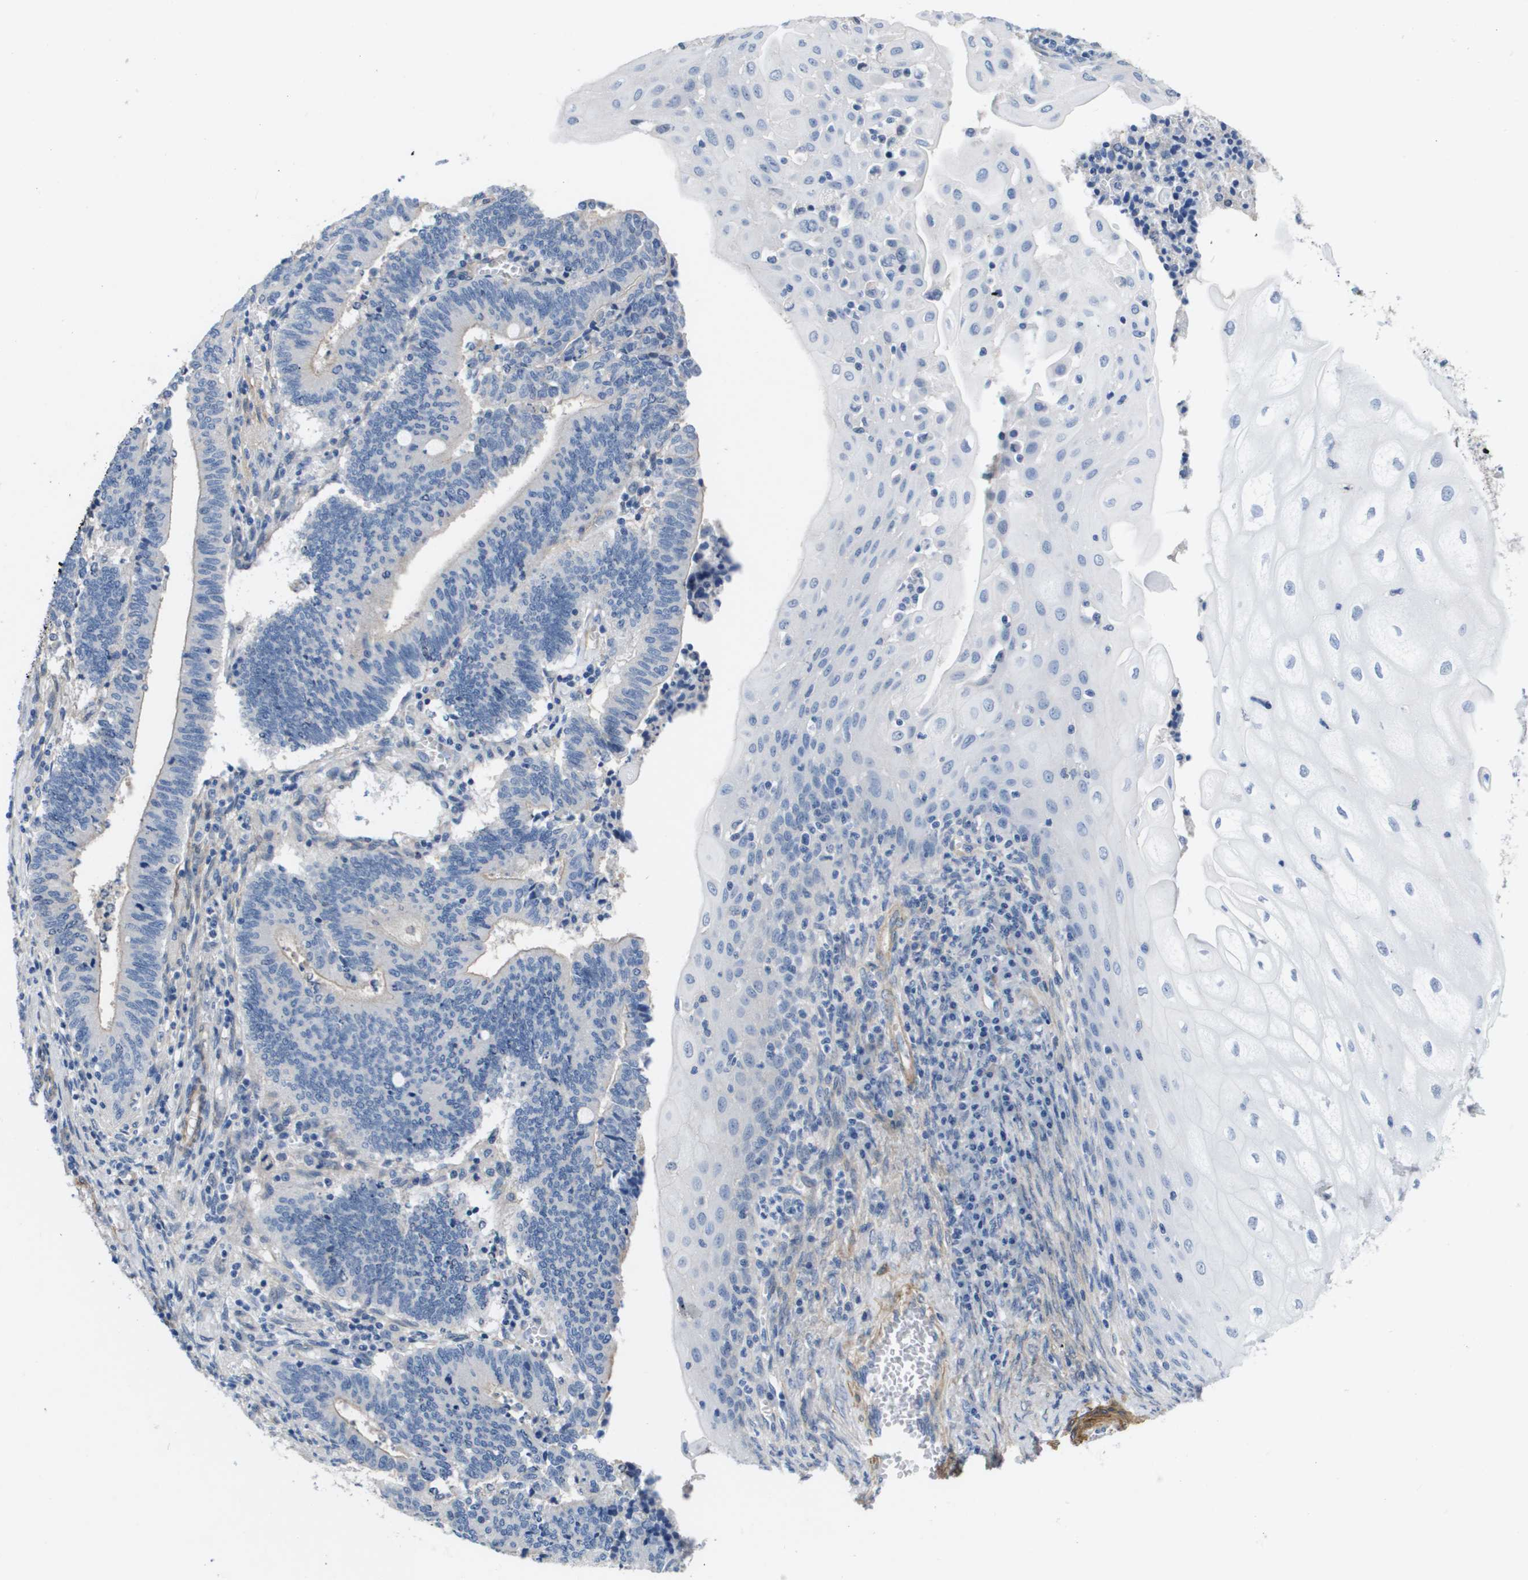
{"staining": {"intensity": "negative", "quantity": "none", "location": "none"}, "tissue": "cervical cancer", "cell_type": "Tumor cells", "image_type": "cancer", "snomed": [{"axis": "morphology", "description": "Adenocarcinoma, NOS"}, {"axis": "topography", "description": "Cervix"}], "caption": "Protein analysis of cervical cancer (adenocarcinoma) exhibits no significant staining in tumor cells. (DAB IHC with hematoxylin counter stain).", "gene": "LPP", "patient": {"sex": "female", "age": 44}}